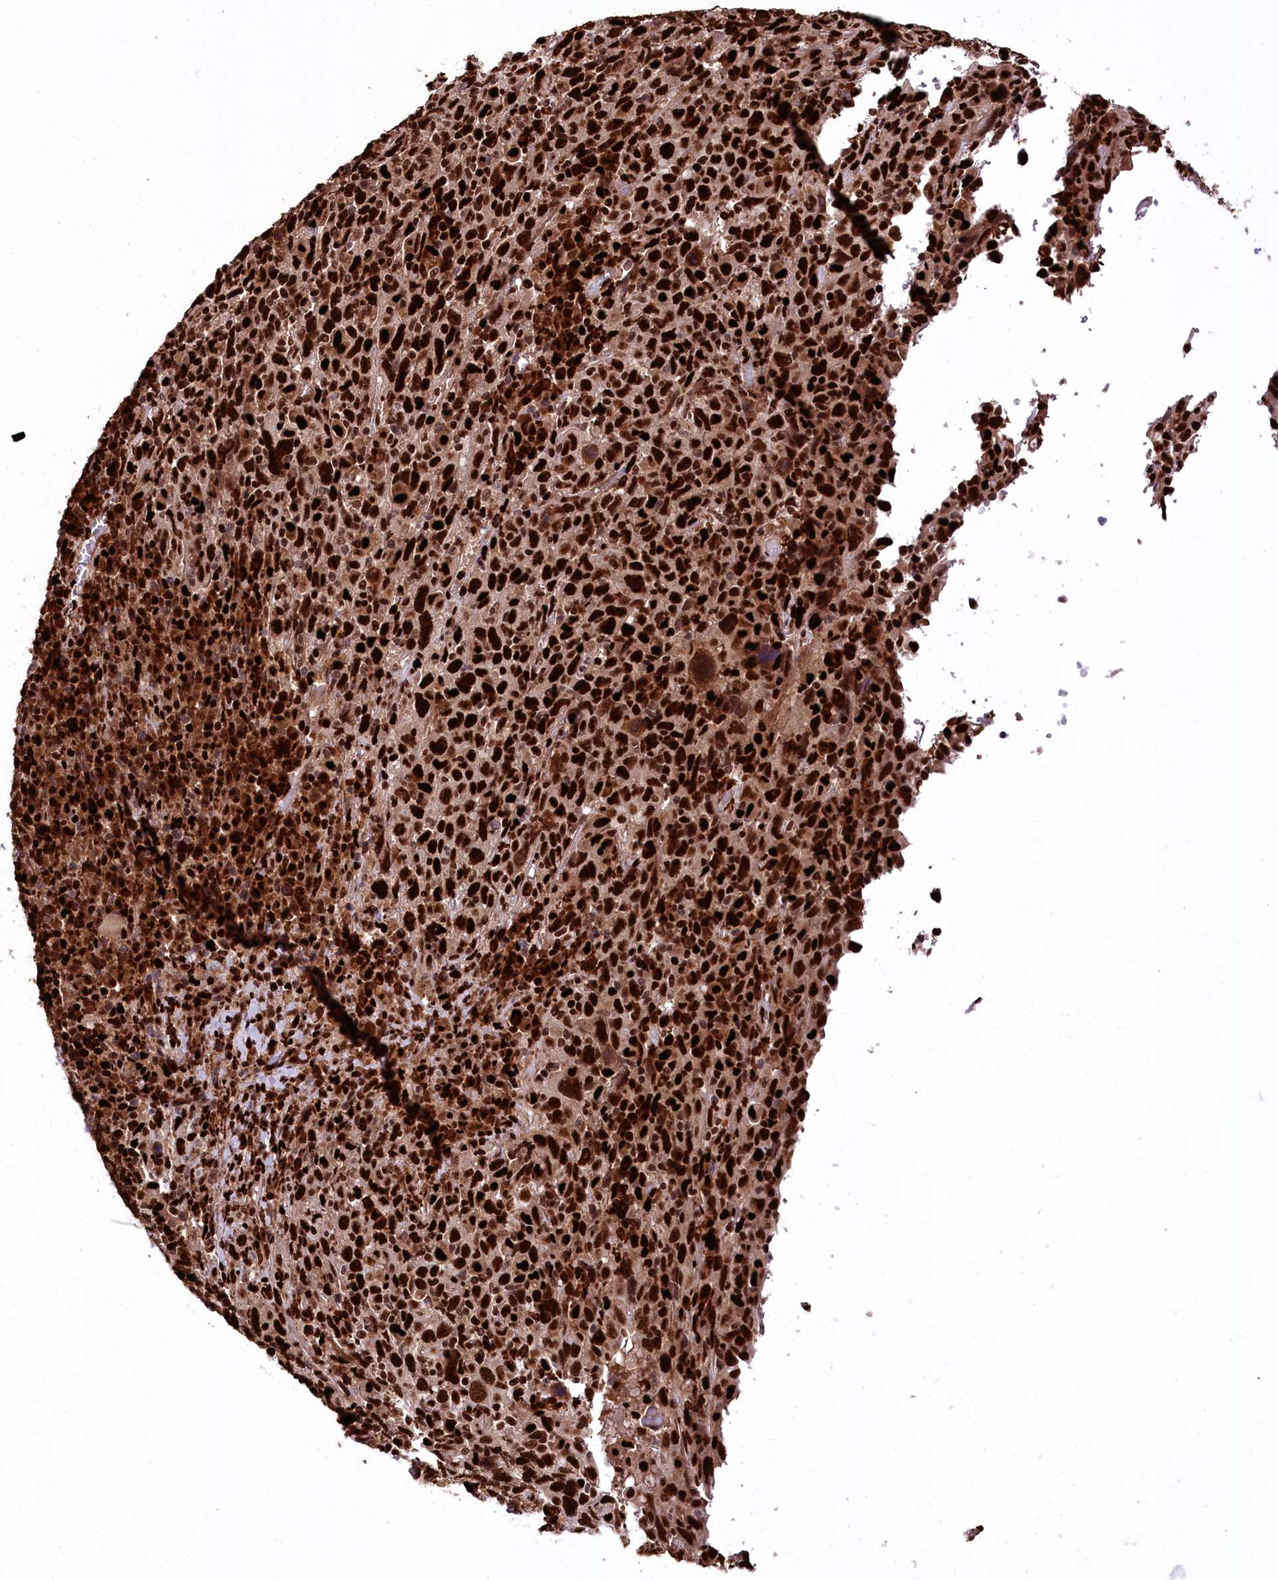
{"staining": {"intensity": "strong", "quantity": ">75%", "location": "cytoplasmic/membranous,nuclear"}, "tissue": "cervical cancer", "cell_type": "Tumor cells", "image_type": "cancer", "snomed": [{"axis": "morphology", "description": "Squamous cell carcinoma, NOS"}, {"axis": "topography", "description": "Cervix"}], "caption": "DAB (3,3'-diaminobenzidine) immunohistochemical staining of human cervical cancer reveals strong cytoplasmic/membranous and nuclear protein positivity in about >75% of tumor cells.", "gene": "FIGN", "patient": {"sex": "female", "age": 46}}